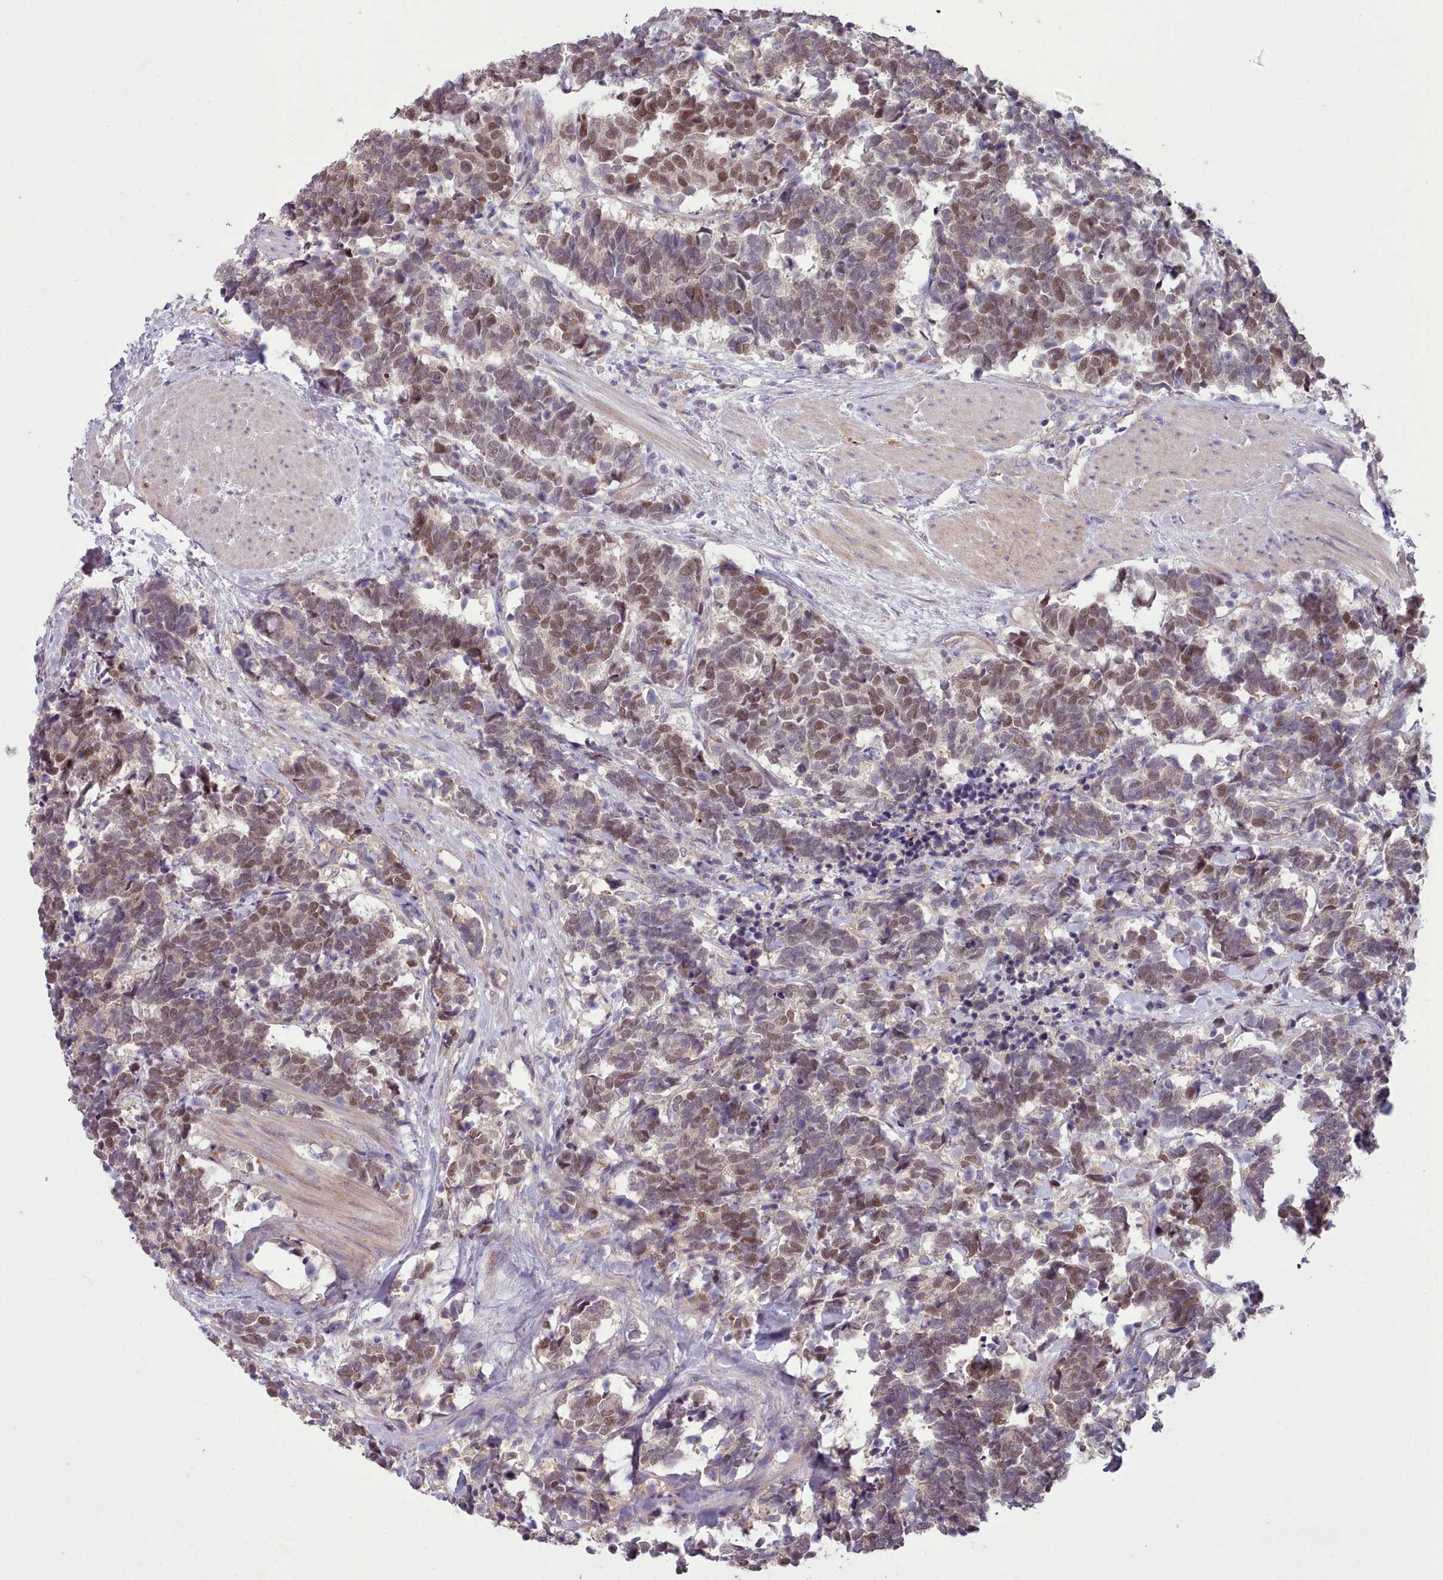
{"staining": {"intensity": "moderate", "quantity": ">75%", "location": "nuclear"}, "tissue": "carcinoid", "cell_type": "Tumor cells", "image_type": "cancer", "snomed": [{"axis": "morphology", "description": "Carcinoma, NOS"}, {"axis": "morphology", "description": "Carcinoid, malignant, NOS"}, {"axis": "topography", "description": "Prostate"}], "caption": "Carcinoid tissue exhibits moderate nuclear expression in approximately >75% of tumor cells", "gene": "DPF1", "patient": {"sex": "male", "age": 57}}